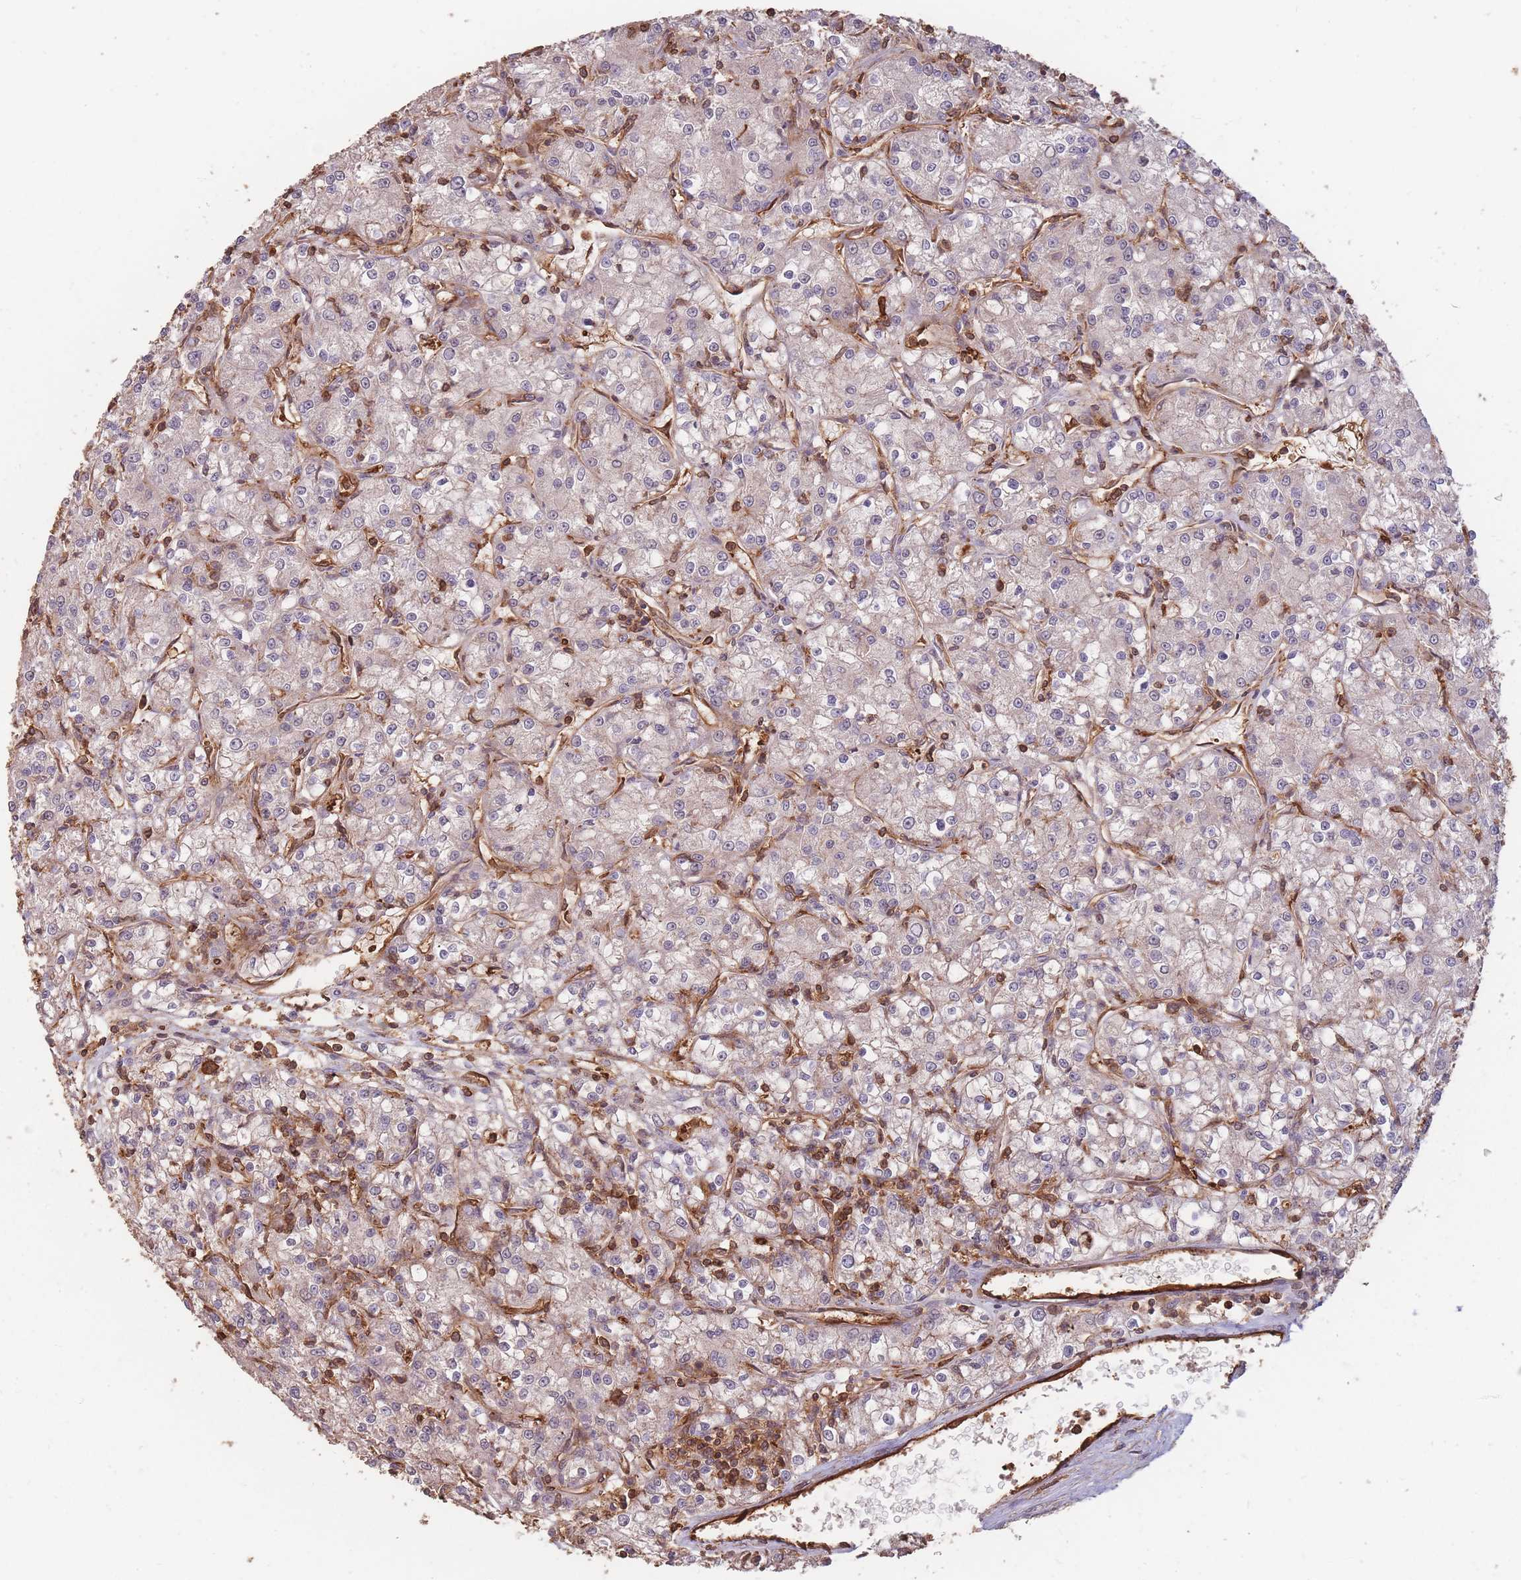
{"staining": {"intensity": "weak", "quantity": "<25%", "location": "cytoplasmic/membranous"}, "tissue": "renal cancer", "cell_type": "Tumor cells", "image_type": "cancer", "snomed": [{"axis": "morphology", "description": "Adenocarcinoma, NOS"}, {"axis": "topography", "description": "Kidney"}], "caption": "This is an IHC micrograph of renal cancer. There is no positivity in tumor cells.", "gene": "PLS3", "patient": {"sex": "female", "age": 59}}